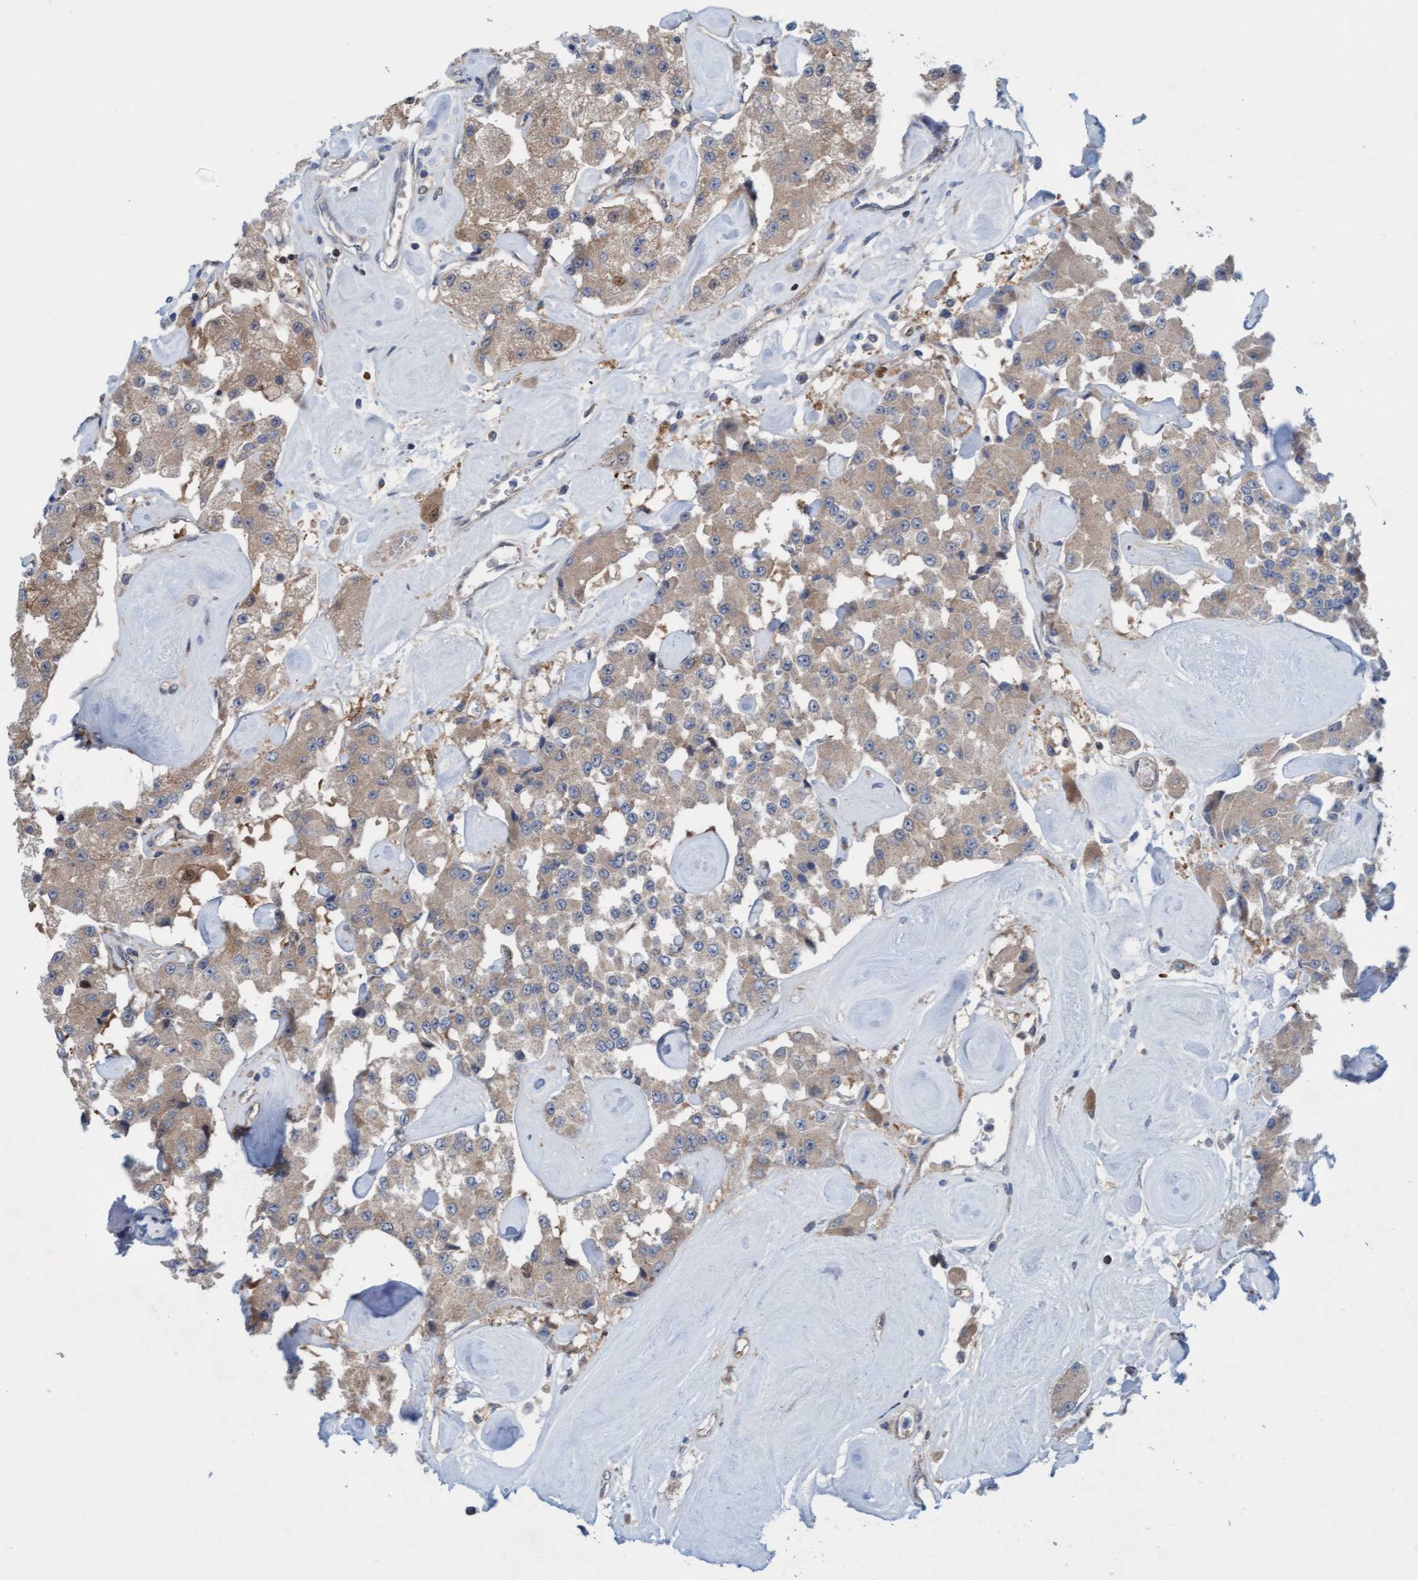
{"staining": {"intensity": "weak", "quantity": ">75%", "location": "cytoplasmic/membranous"}, "tissue": "carcinoid", "cell_type": "Tumor cells", "image_type": "cancer", "snomed": [{"axis": "morphology", "description": "Carcinoid, malignant, NOS"}, {"axis": "topography", "description": "Pancreas"}], "caption": "A low amount of weak cytoplasmic/membranous staining is seen in about >75% of tumor cells in malignant carcinoid tissue.", "gene": "KLHL25", "patient": {"sex": "male", "age": 41}}